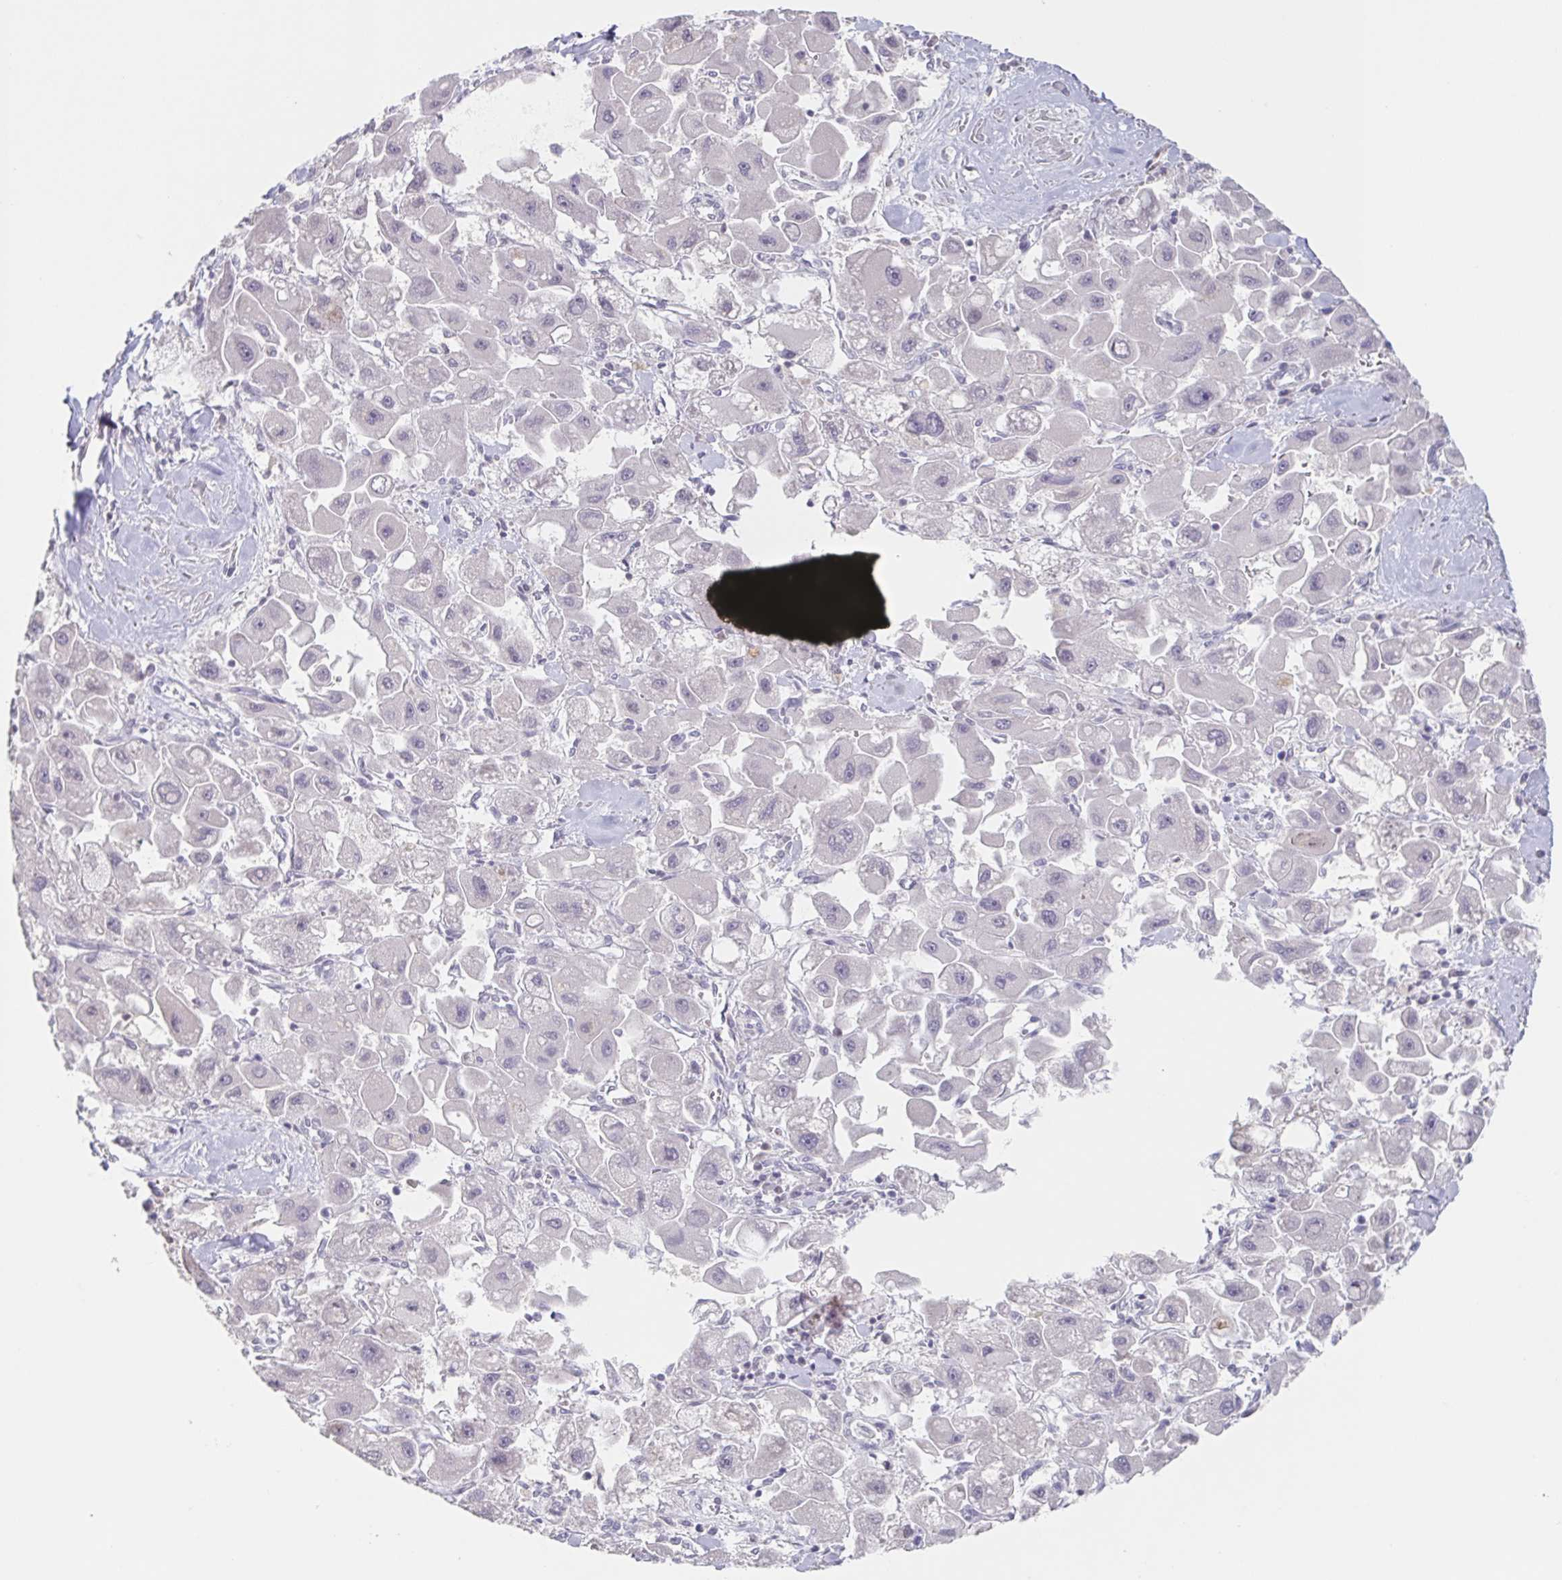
{"staining": {"intensity": "negative", "quantity": "none", "location": "none"}, "tissue": "liver cancer", "cell_type": "Tumor cells", "image_type": "cancer", "snomed": [{"axis": "morphology", "description": "Carcinoma, Hepatocellular, NOS"}, {"axis": "topography", "description": "Liver"}], "caption": "High magnification brightfield microscopy of liver cancer (hepatocellular carcinoma) stained with DAB (3,3'-diaminobenzidine) (brown) and counterstained with hematoxylin (blue): tumor cells show no significant expression. (Brightfield microscopy of DAB IHC at high magnification).", "gene": "INSL5", "patient": {"sex": "male", "age": 24}}